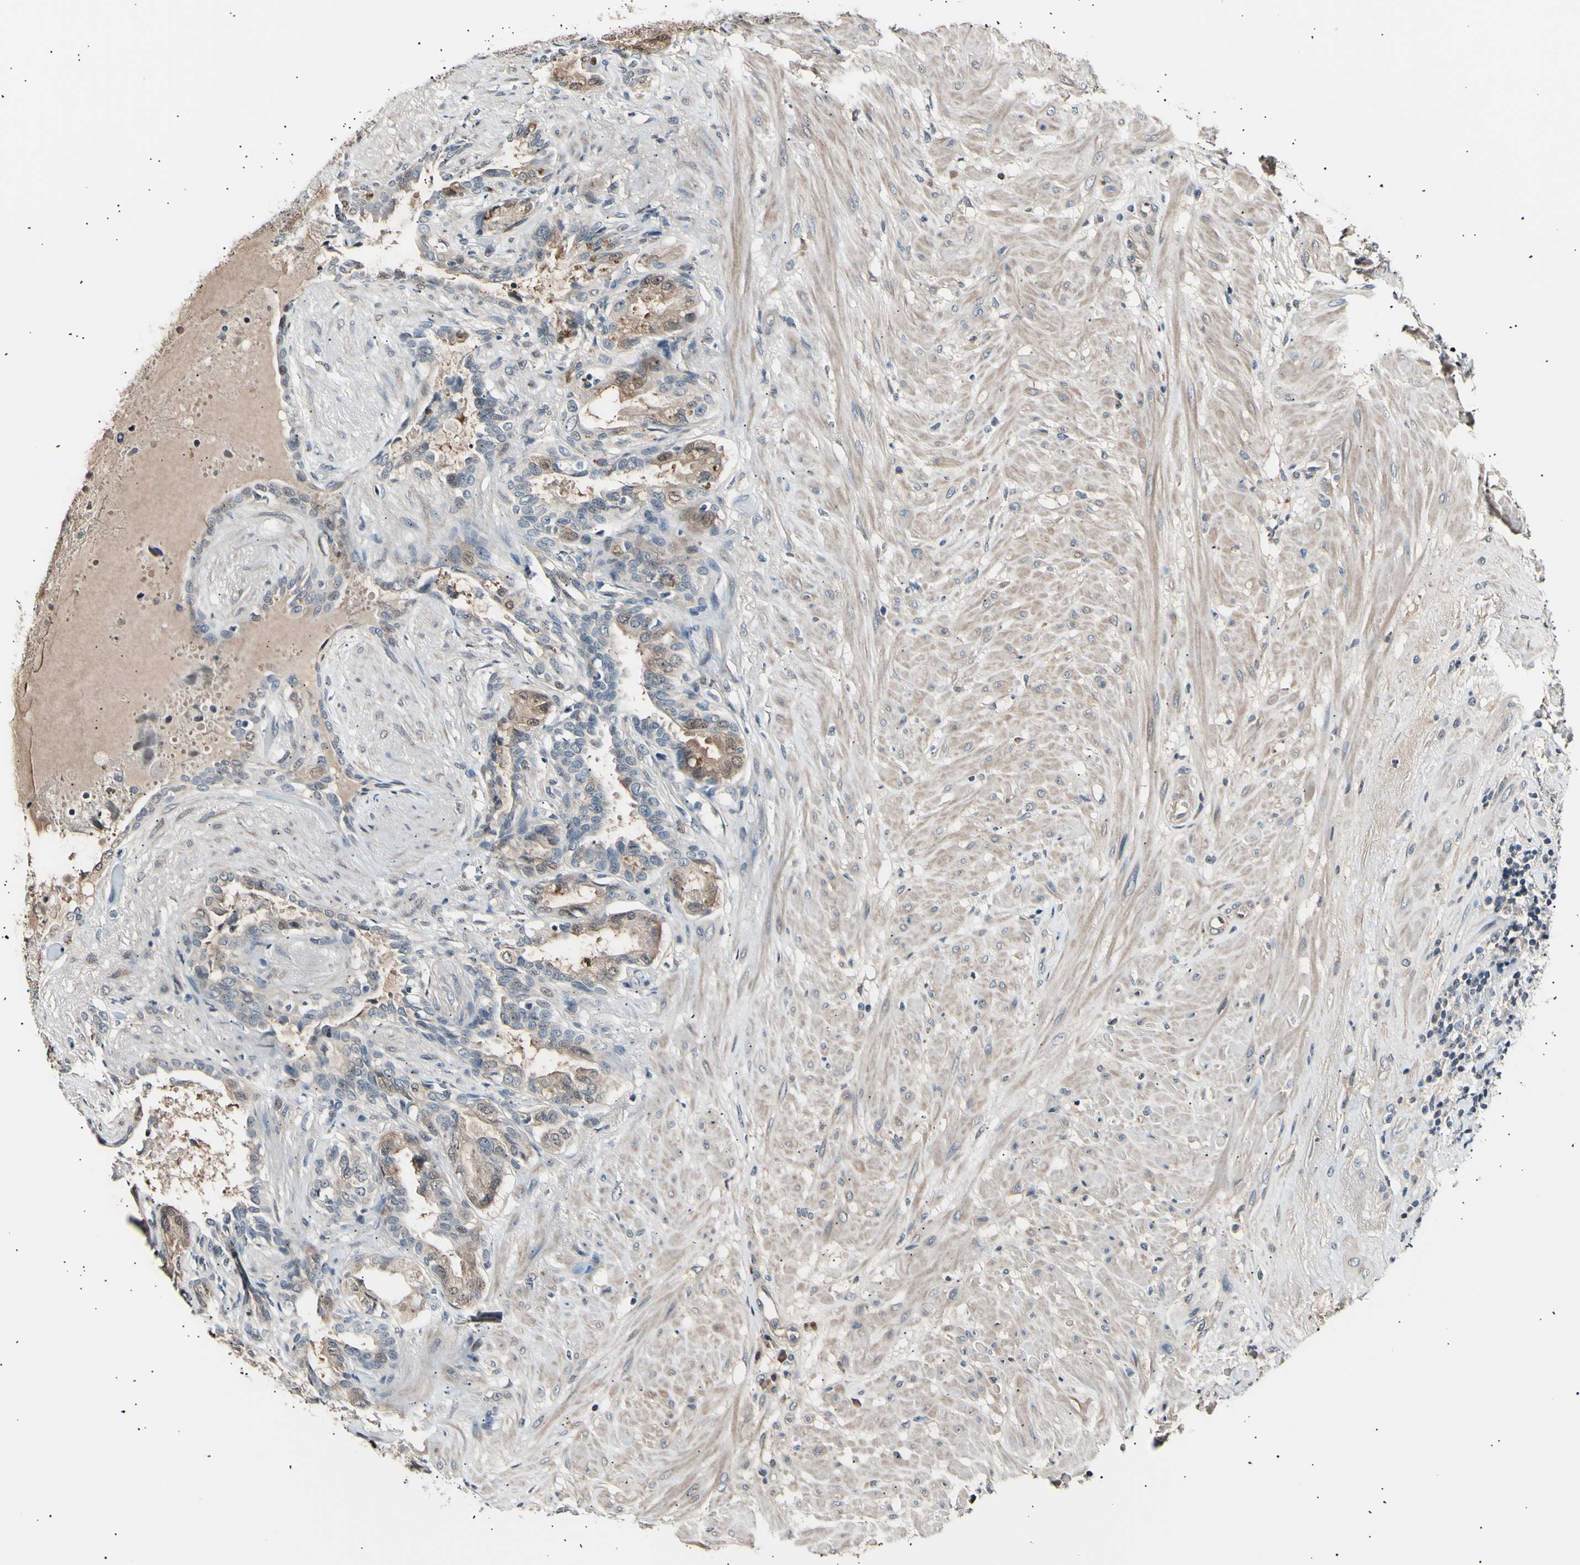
{"staining": {"intensity": "weak", "quantity": ">75%", "location": "cytoplasmic/membranous"}, "tissue": "seminal vesicle", "cell_type": "Glandular cells", "image_type": "normal", "snomed": [{"axis": "morphology", "description": "Normal tissue, NOS"}, {"axis": "topography", "description": "Seminal veicle"}], "caption": "IHC (DAB) staining of benign human seminal vesicle displays weak cytoplasmic/membranous protein positivity in approximately >75% of glandular cells. (Brightfield microscopy of DAB IHC at high magnification).", "gene": "AK1", "patient": {"sex": "male", "age": 61}}